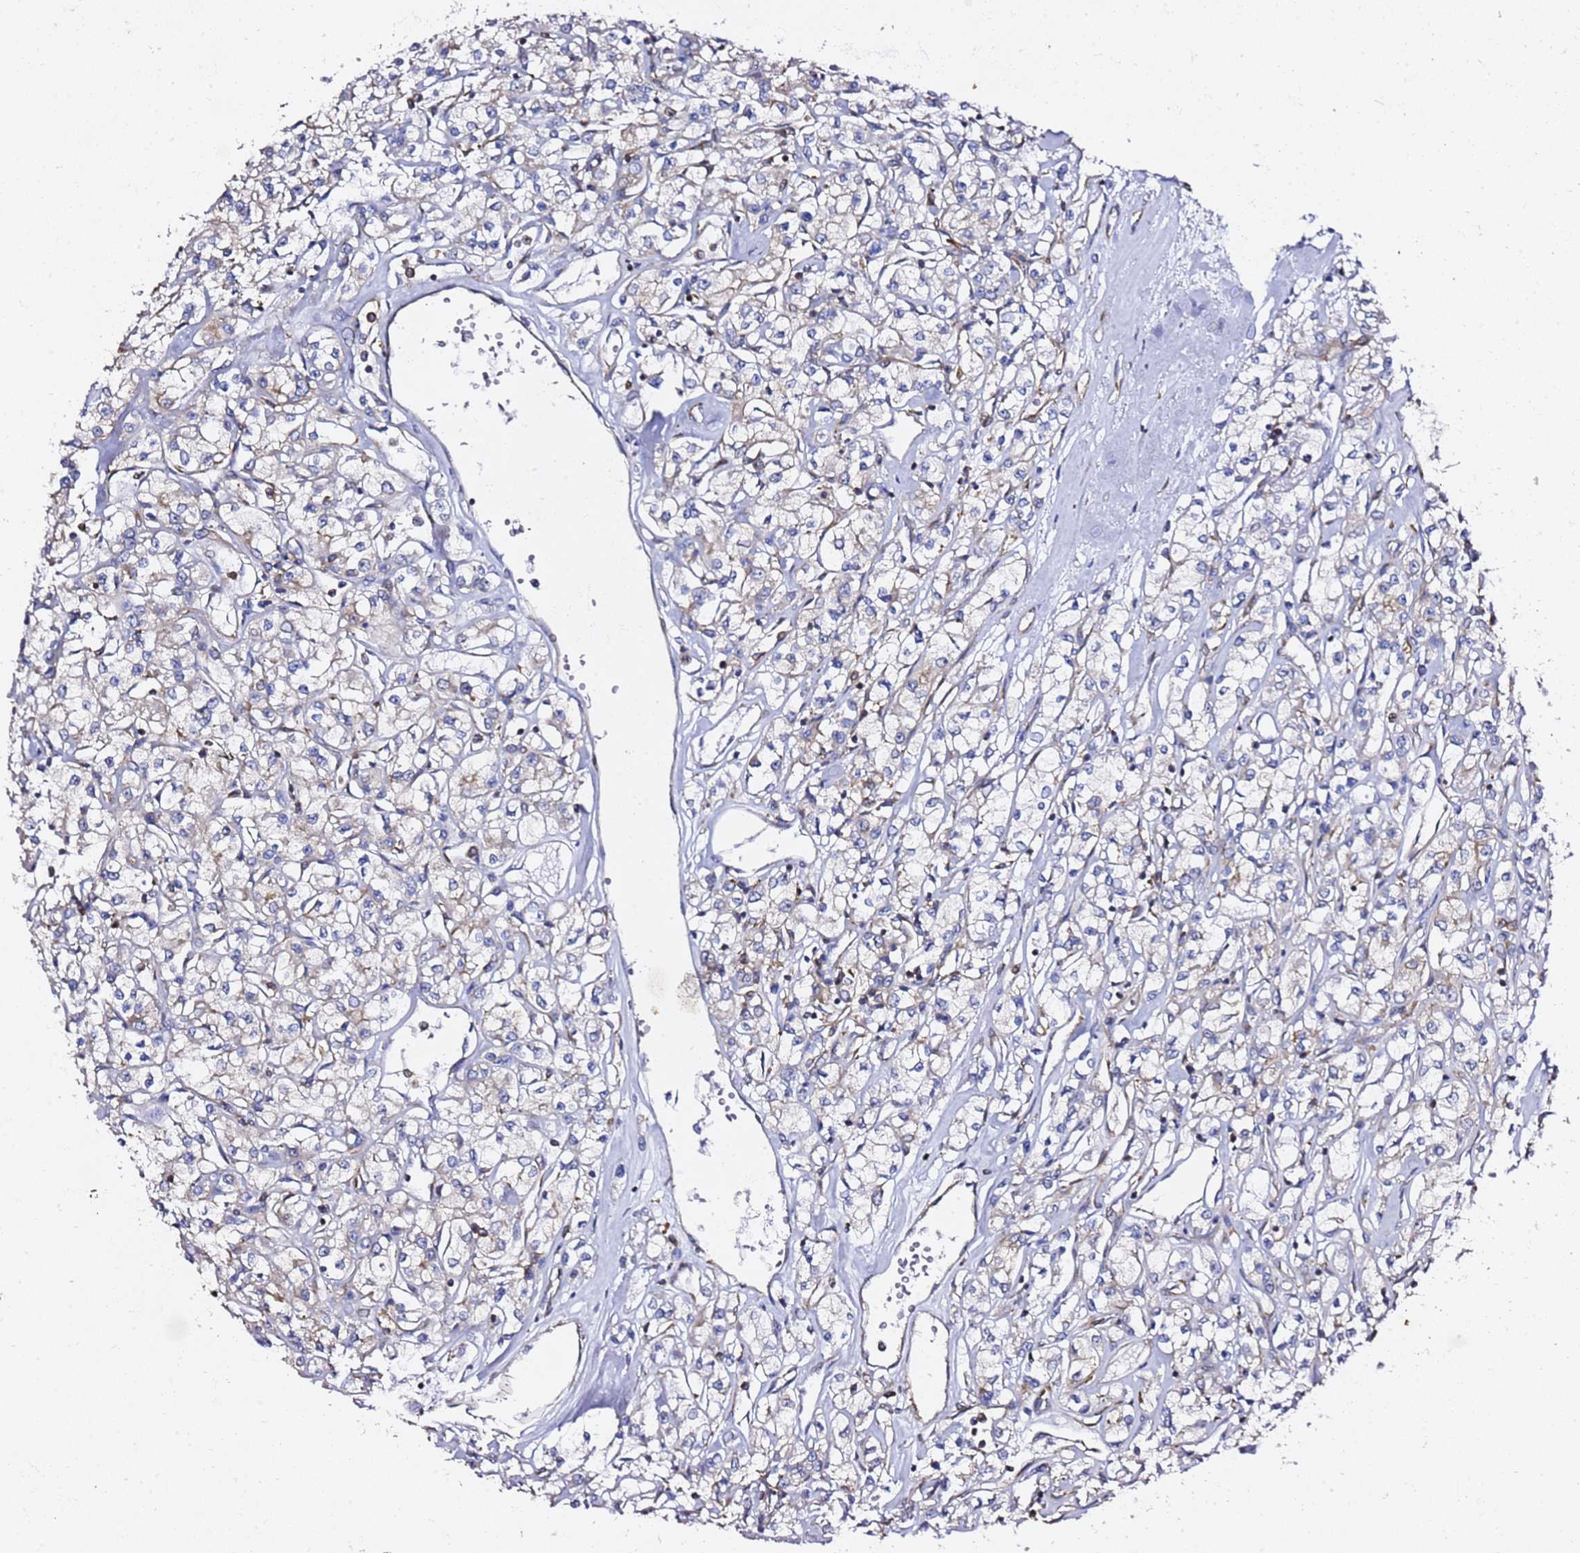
{"staining": {"intensity": "negative", "quantity": "none", "location": "none"}, "tissue": "renal cancer", "cell_type": "Tumor cells", "image_type": "cancer", "snomed": [{"axis": "morphology", "description": "Adenocarcinoma, NOS"}, {"axis": "topography", "description": "Kidney"}], "caption": "This is a micrograph of immunohistochemistry (IHC) staining of renal cancer (adenocarcinoma), which shows no positivity in tumor cells.", "gene": "TPST1", "patient": {"sex": "female", "age": 59}}